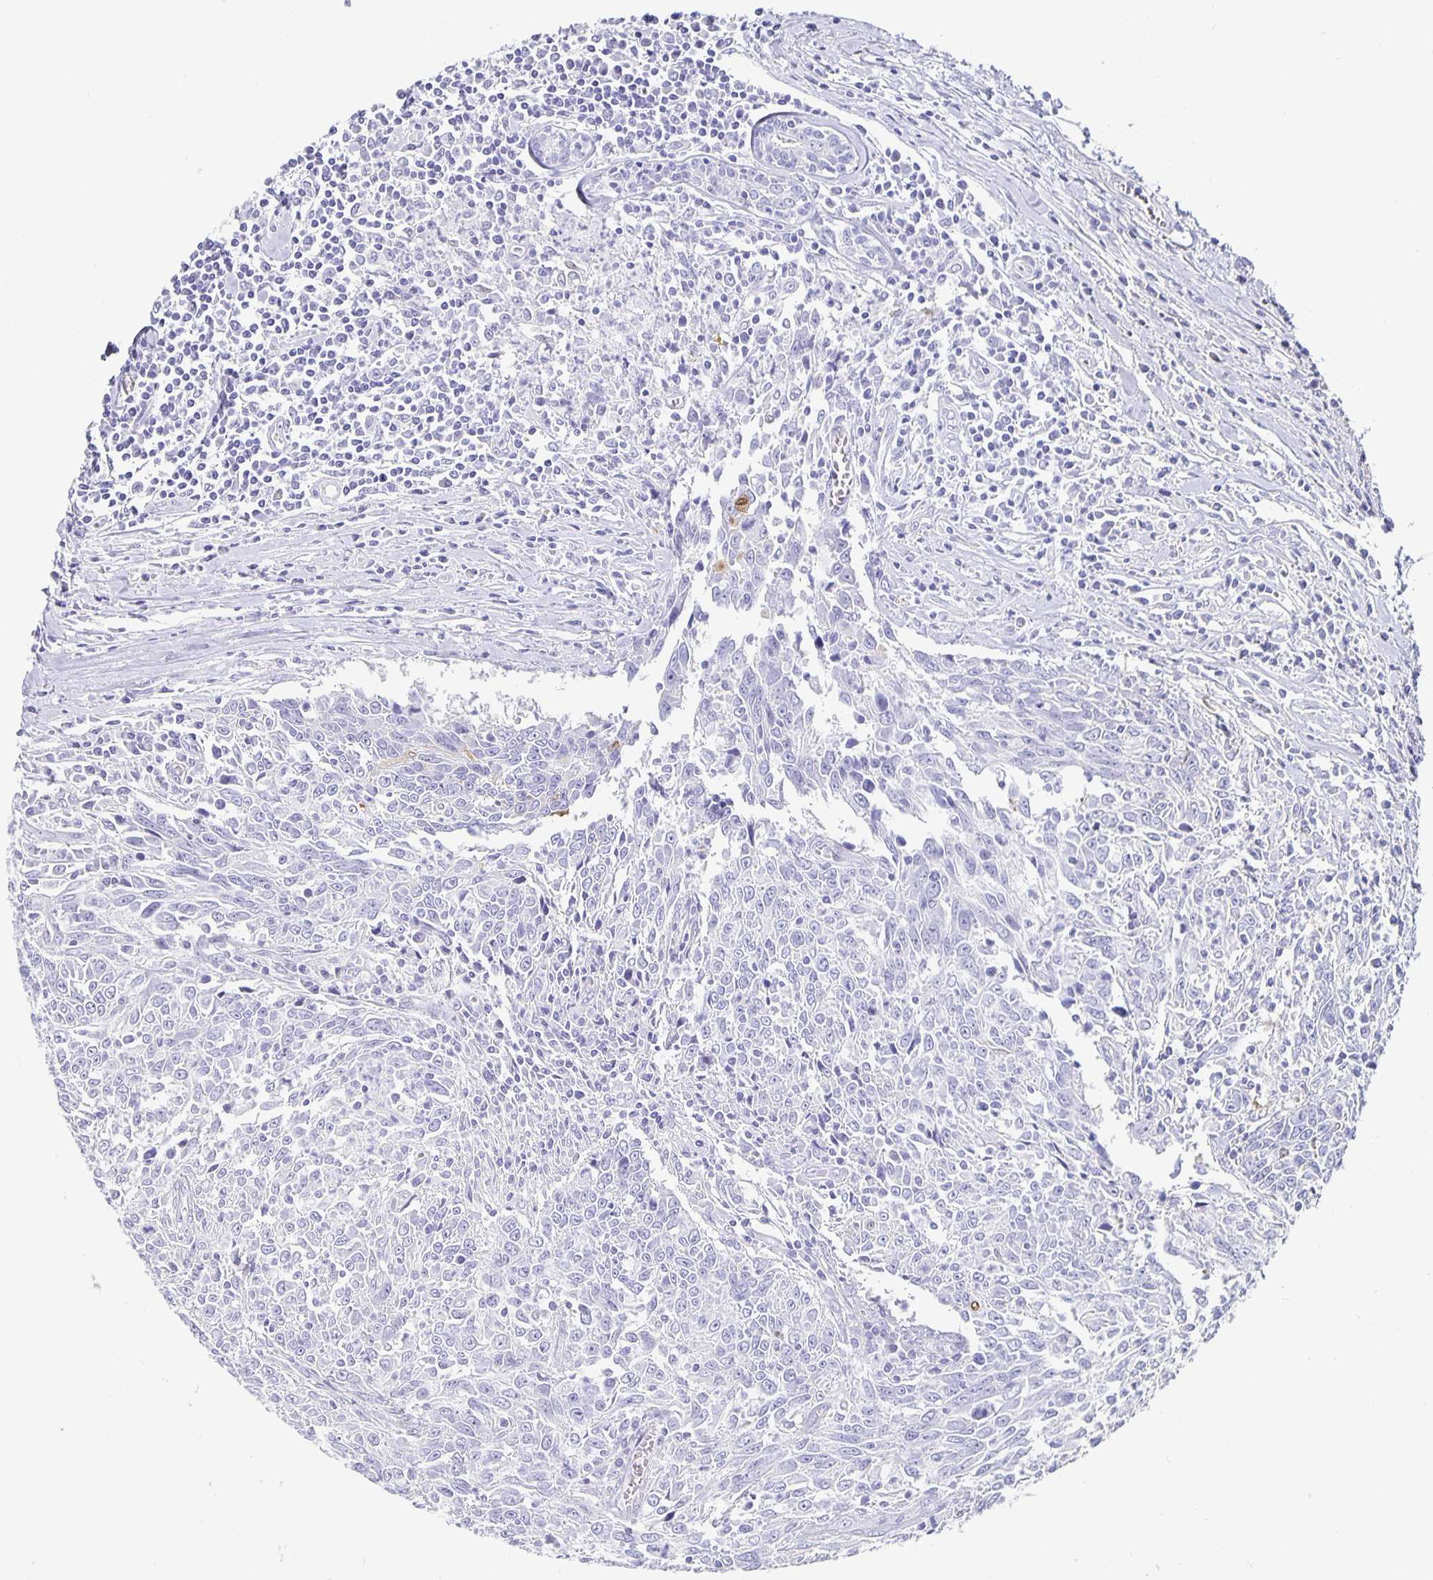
{"staining": {"intensity": "negative", "quantity": "none", "location": "none"}, "tissue": "breast cancer", "cell_type": "Tumor cells", "image_type": "cancer", "snomed": [{"axis": "morphology", "description": "Duct carcinoma"}, {"axis": "topography", "description": "Breast"}], "caption": "Protein analysis of breast invasive ductal carcinoma displays no significant positivity in tumor cells.", "gene": "CHGA", "patient": {"sex": "female", "age": 50}}